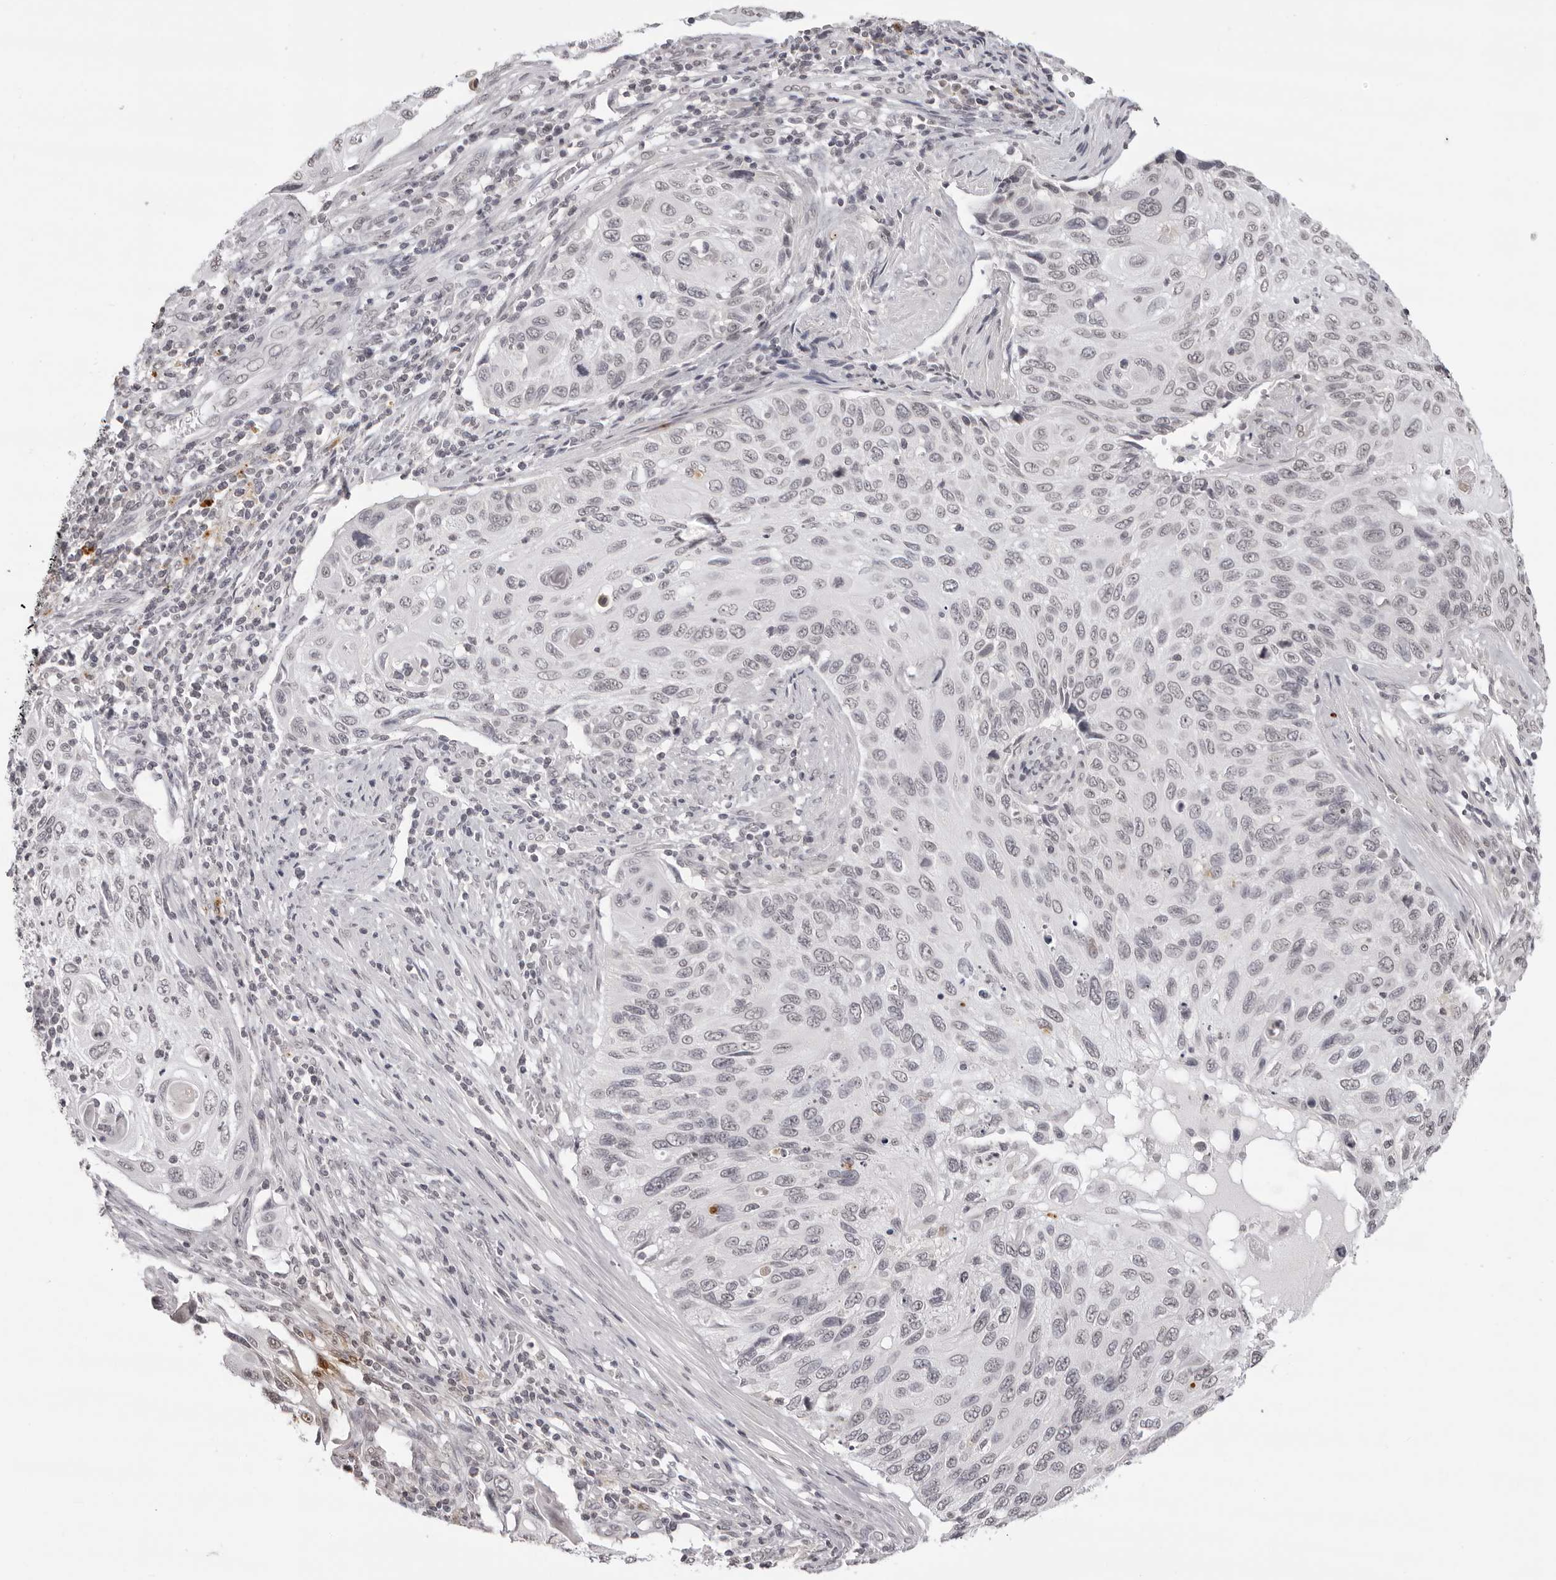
{"staining": {"intensity": "negative", "quantity": "none", "location": "none"}, "tissue": "cervical cancer", "cell_type": "Tumor cells", "image_type": "cancer", "snomed": [{"axis": "morphology", "description": "Squamous cell carcinoma, NOS"}, {"axis": "topography", "description": "Cervix"}], "caption": "This is an IHC micrograph of cervical squamous cell carcinoma. There is no expression in tumor cells.", "gene": "NTM", "patient": {"sex": "female", "age": 70}}